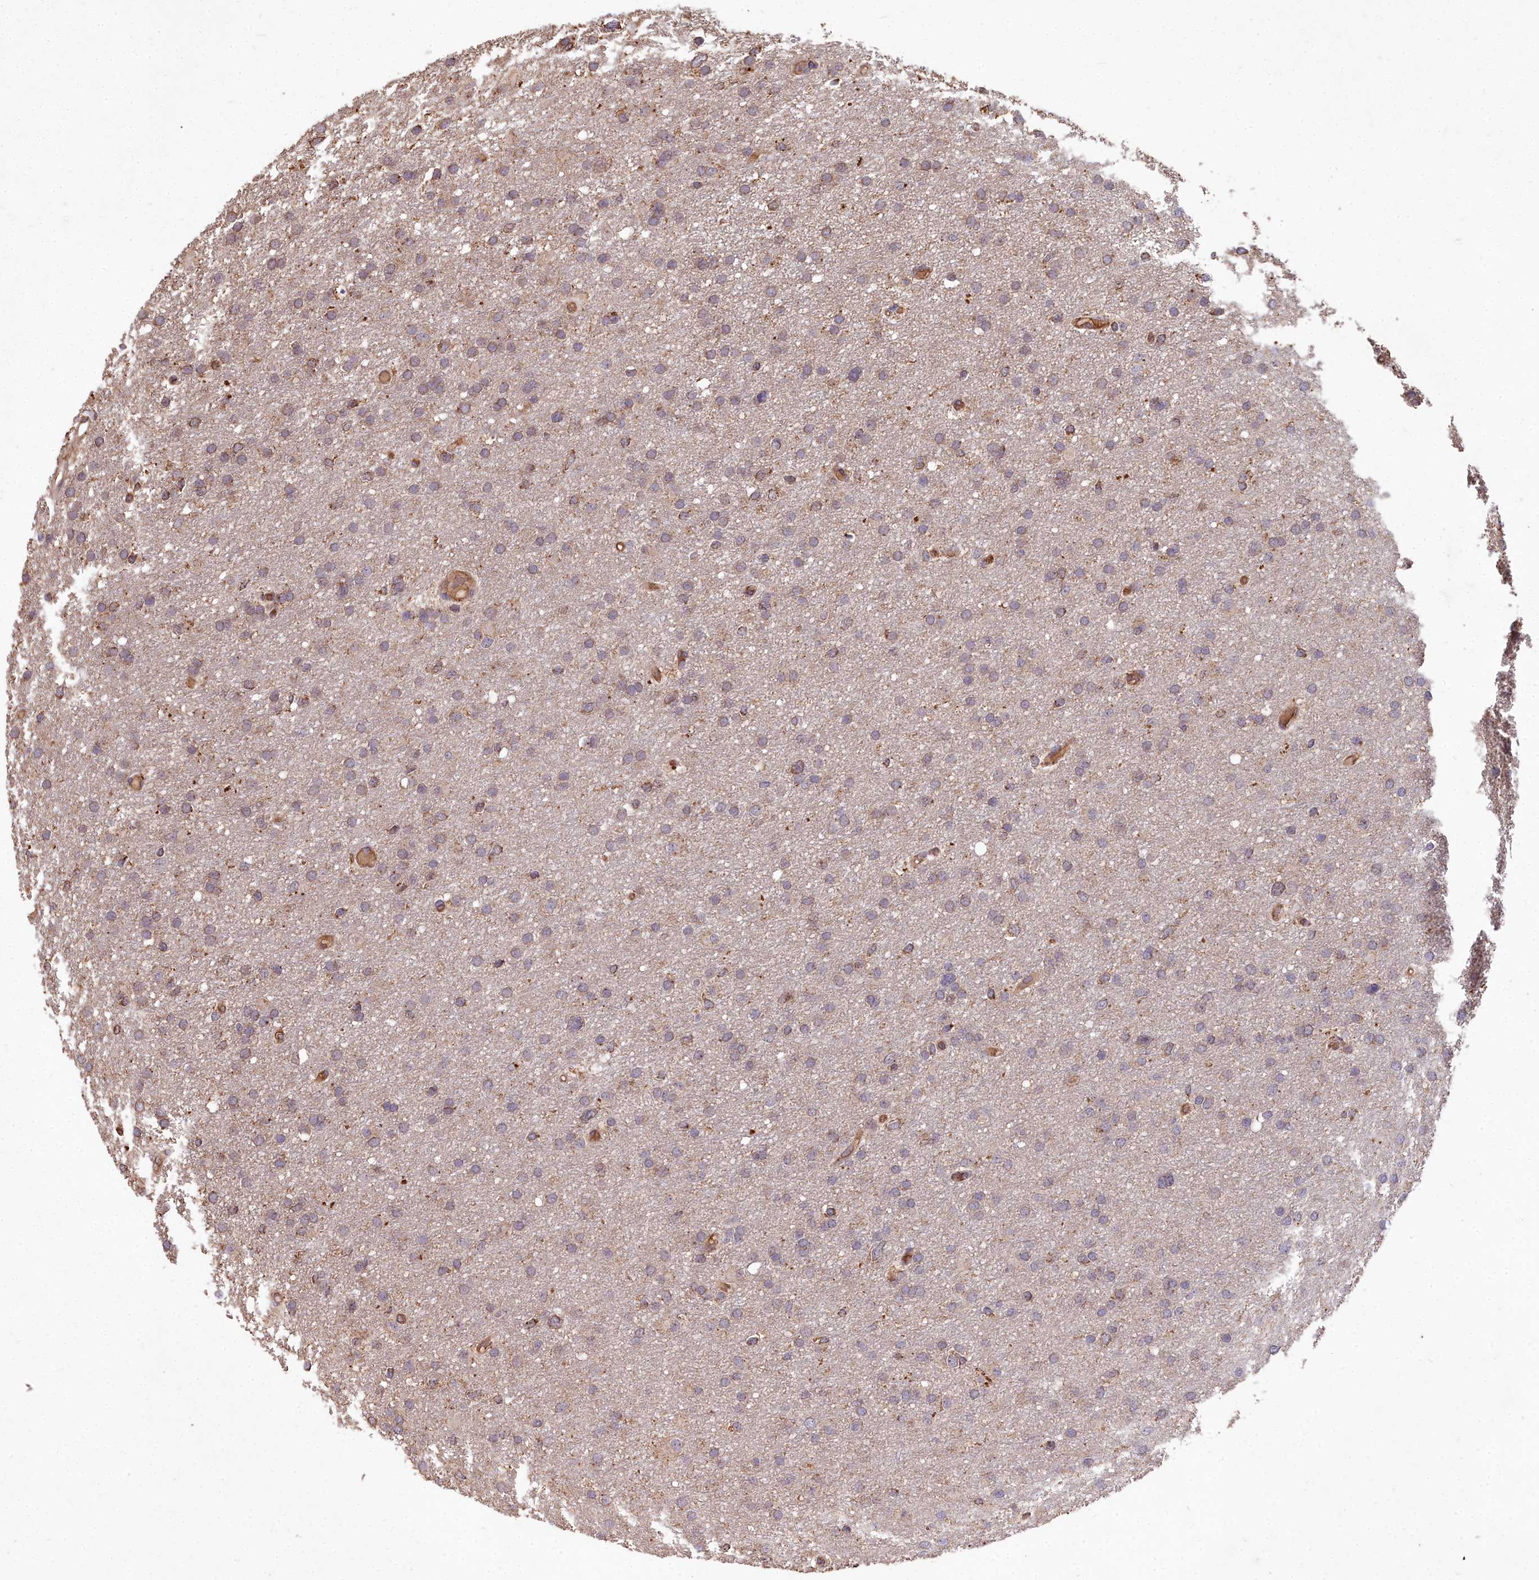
{"staining": {"intensity": "negative", "quantity": "none", "location": "none"}, "tissue": "glioma", "cell_type": "Tumor cells", "image_type": "cancer", "snomed": [{"axis": "morphology", "description": "Glioma, malignant, High grade"}, {"axis": "topography", "description": "Cerebral cortex"}], "caption": "Immunohistochemical staining of human glioma reveals no significant positivity in tumor cells.", "gene": "CEMIP2", "patient": {"sex": "female", "age": 36}}